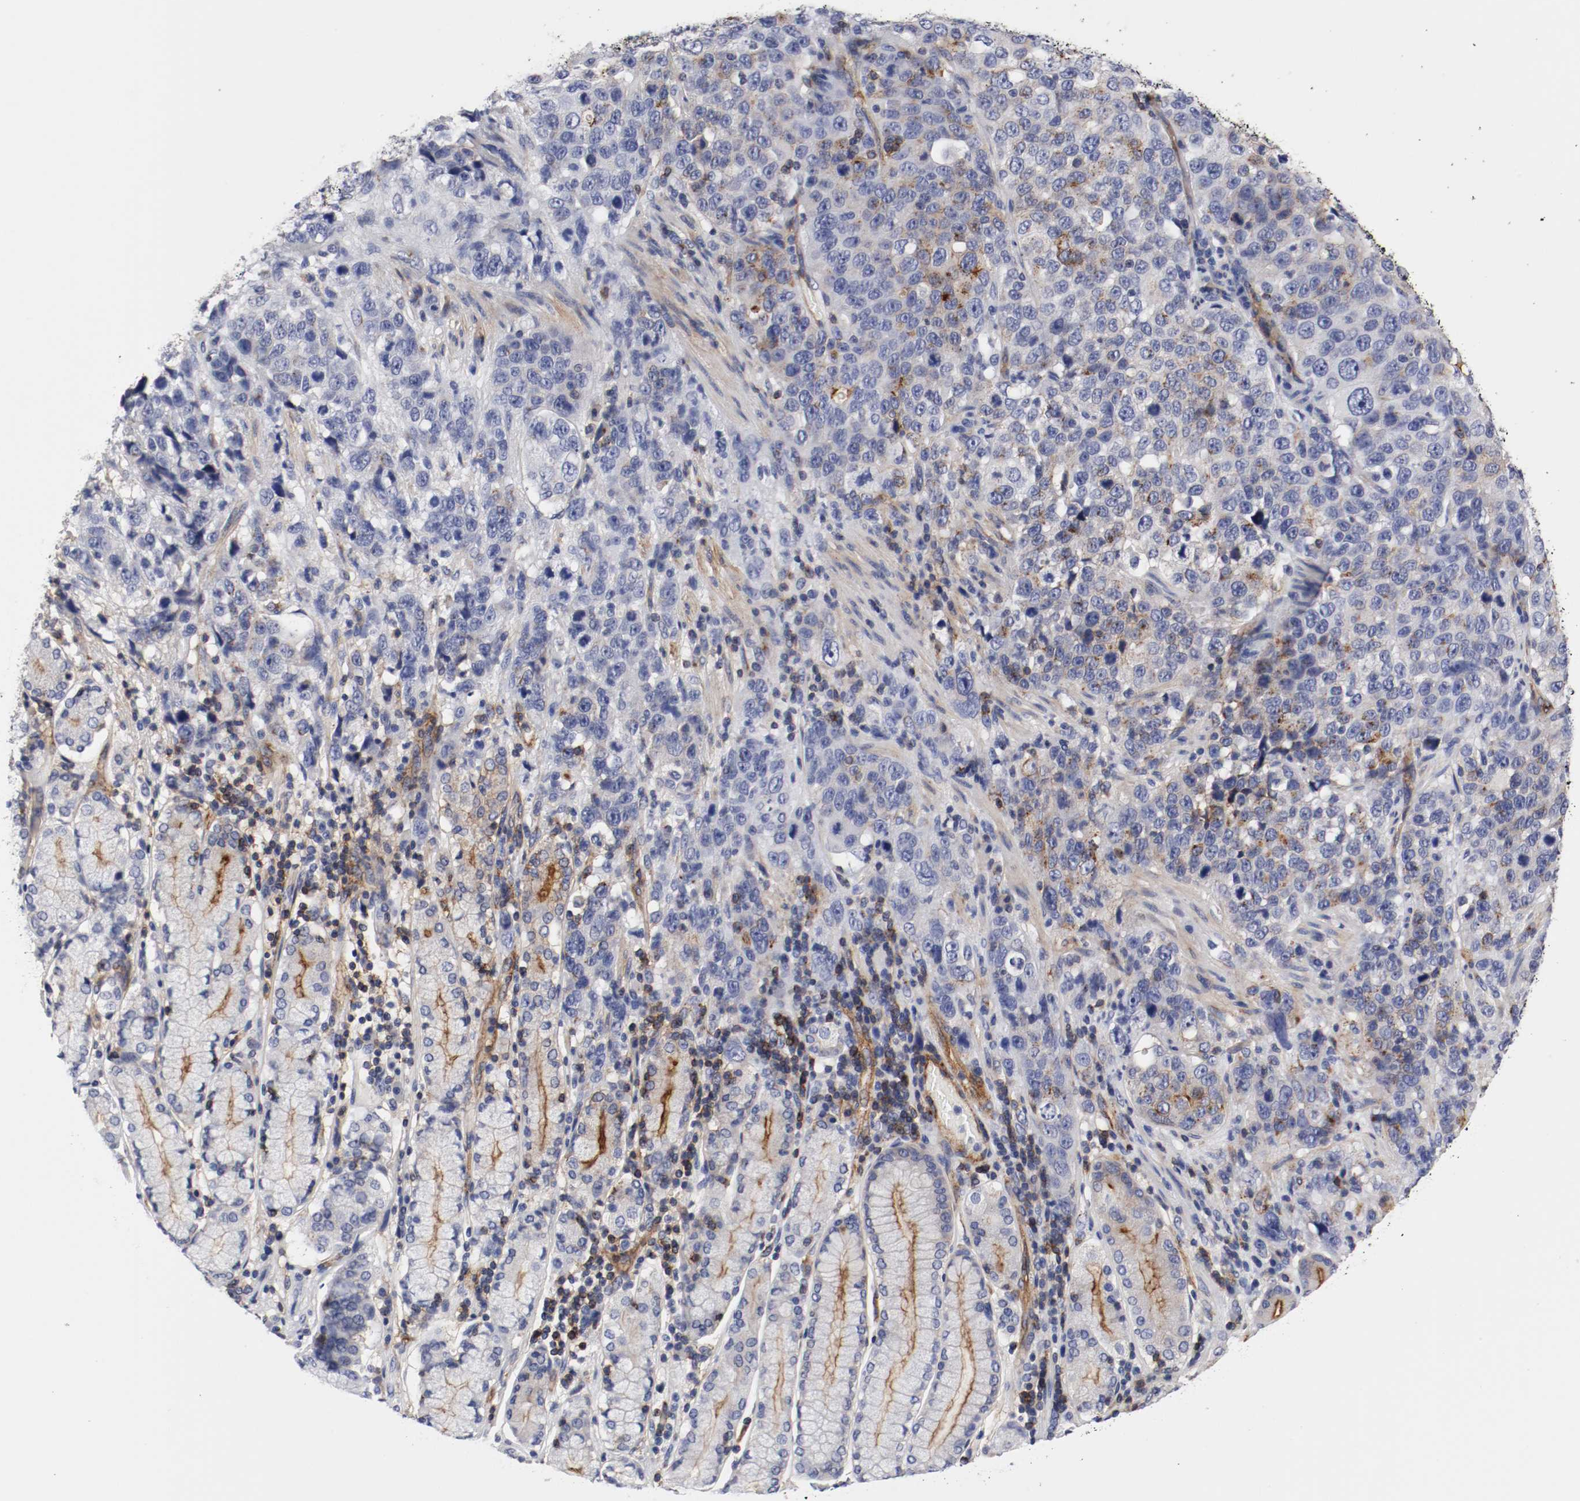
{"staining": {"intensity": "weak", "quantity": "<25%", "location": "cytoplasmic/membranous"}, "tissue": "stomach cancer", "cell_type": "Tumor cells", "image_type": "cancer", "snomed": [{"axis": "morphology", "description": "Normal tissue, NOS"}, {"axis": "morphology", "description": "Adenocarcinoma, NOS"}, {"axis": "topography", "description": "Stomach"}], "caption": "Stomach adenocarcinoma stained for a protein using immunohistochemistry shows no staining tumor cells.", "gene": "IFITM1", "patient": {"sex": "male", "age": 48}}